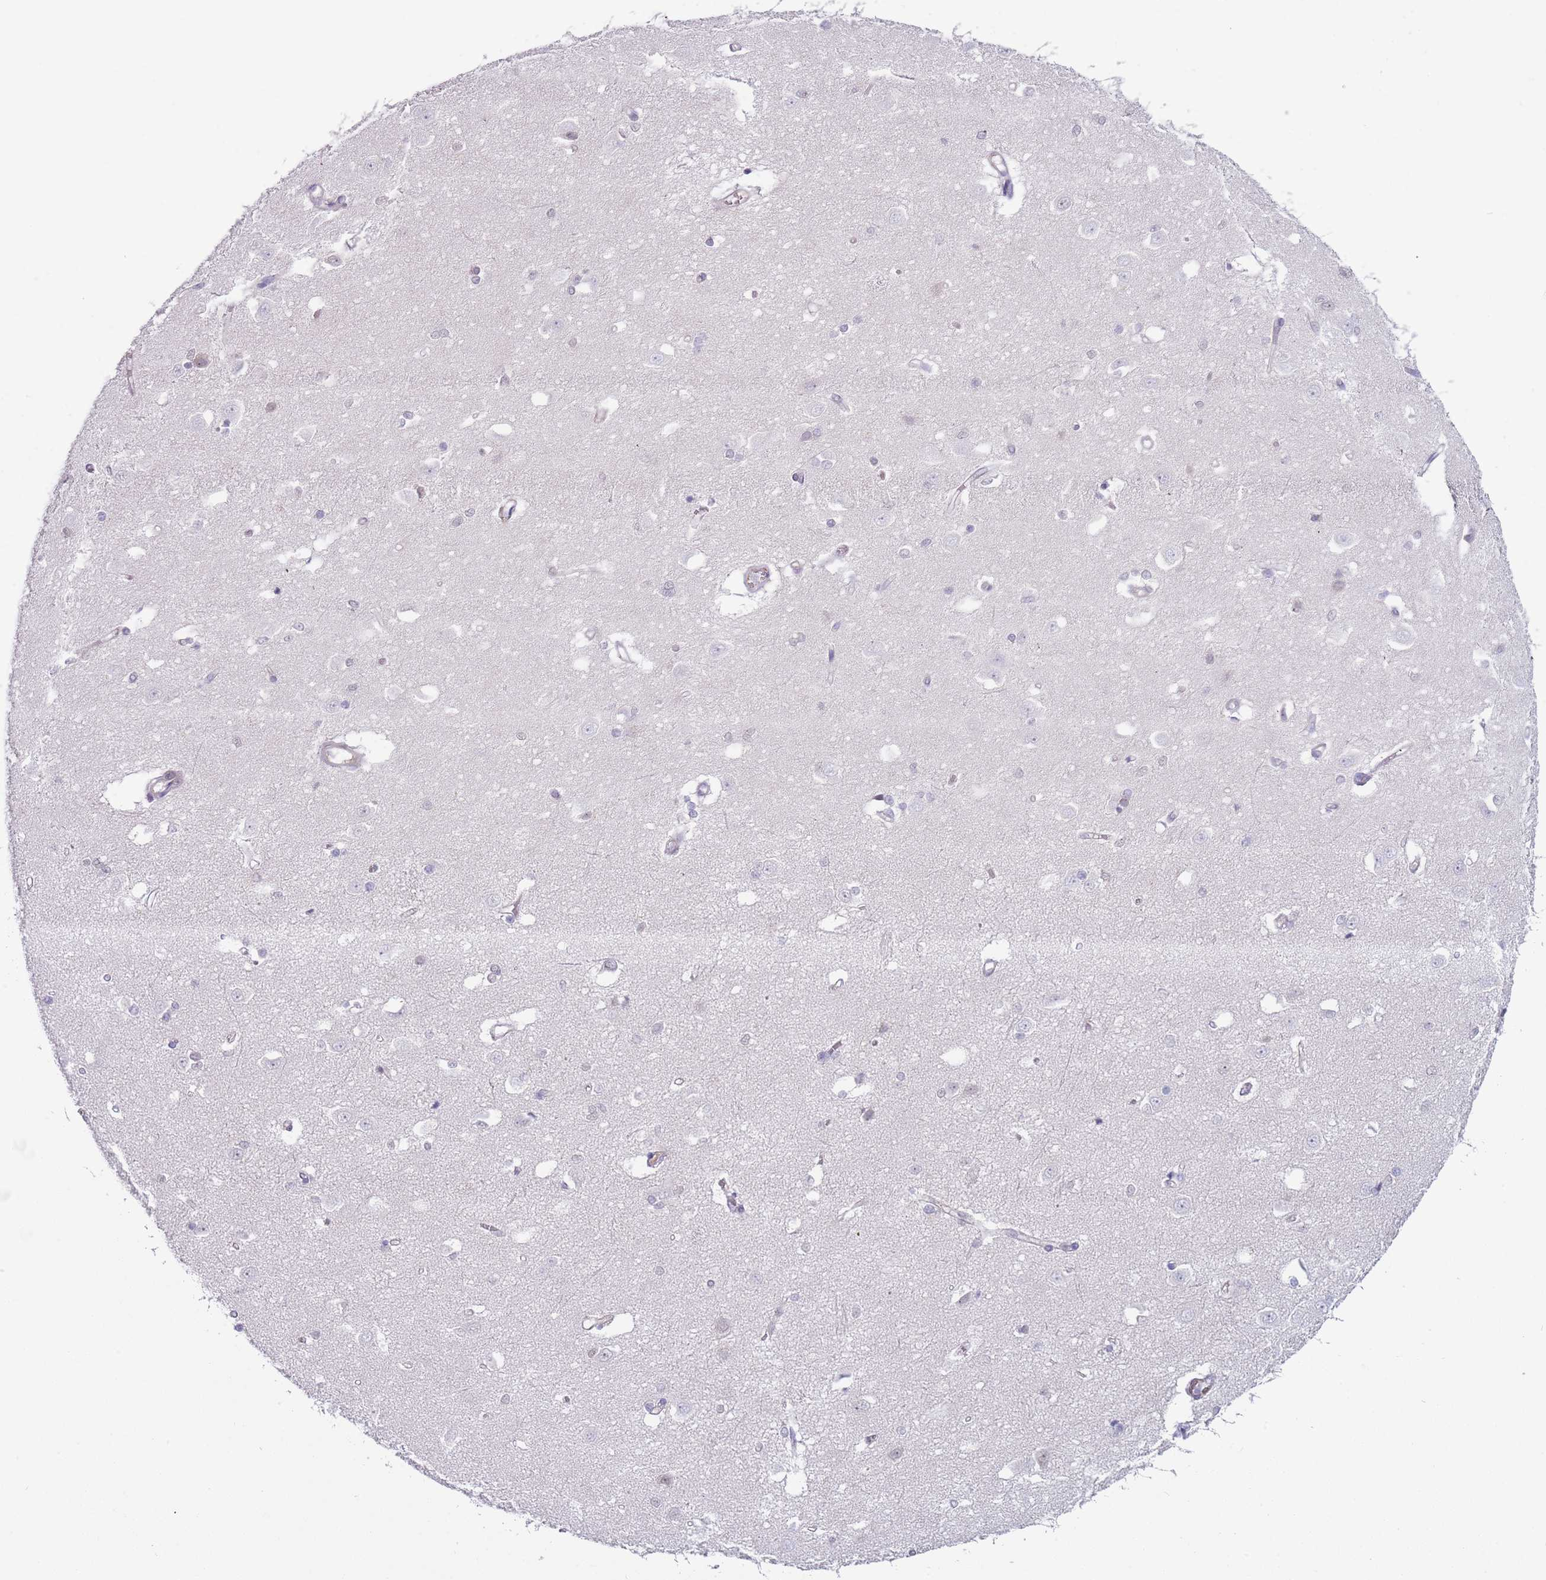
{"staining": {"intensity": "negative", "quantity": "none", "location": "none"}, "tissue": "caudate", "cell_type": "Glial cells", "image_type": "normal", "snomed": [{"axis": "morphology", "description": "Normal tissue, NOS"}, {"axis": "topography", "description": "Lateral ventricle wall"}], "caption": "Immunohistochemical staining of benign caudate reveals no significant staining in glial cells. (DAB immunohistochemistry (IHC) with hematoxylin counter stain).", "gene": "TNRC6C", "patient": {"sex": "male", "age": 37}}